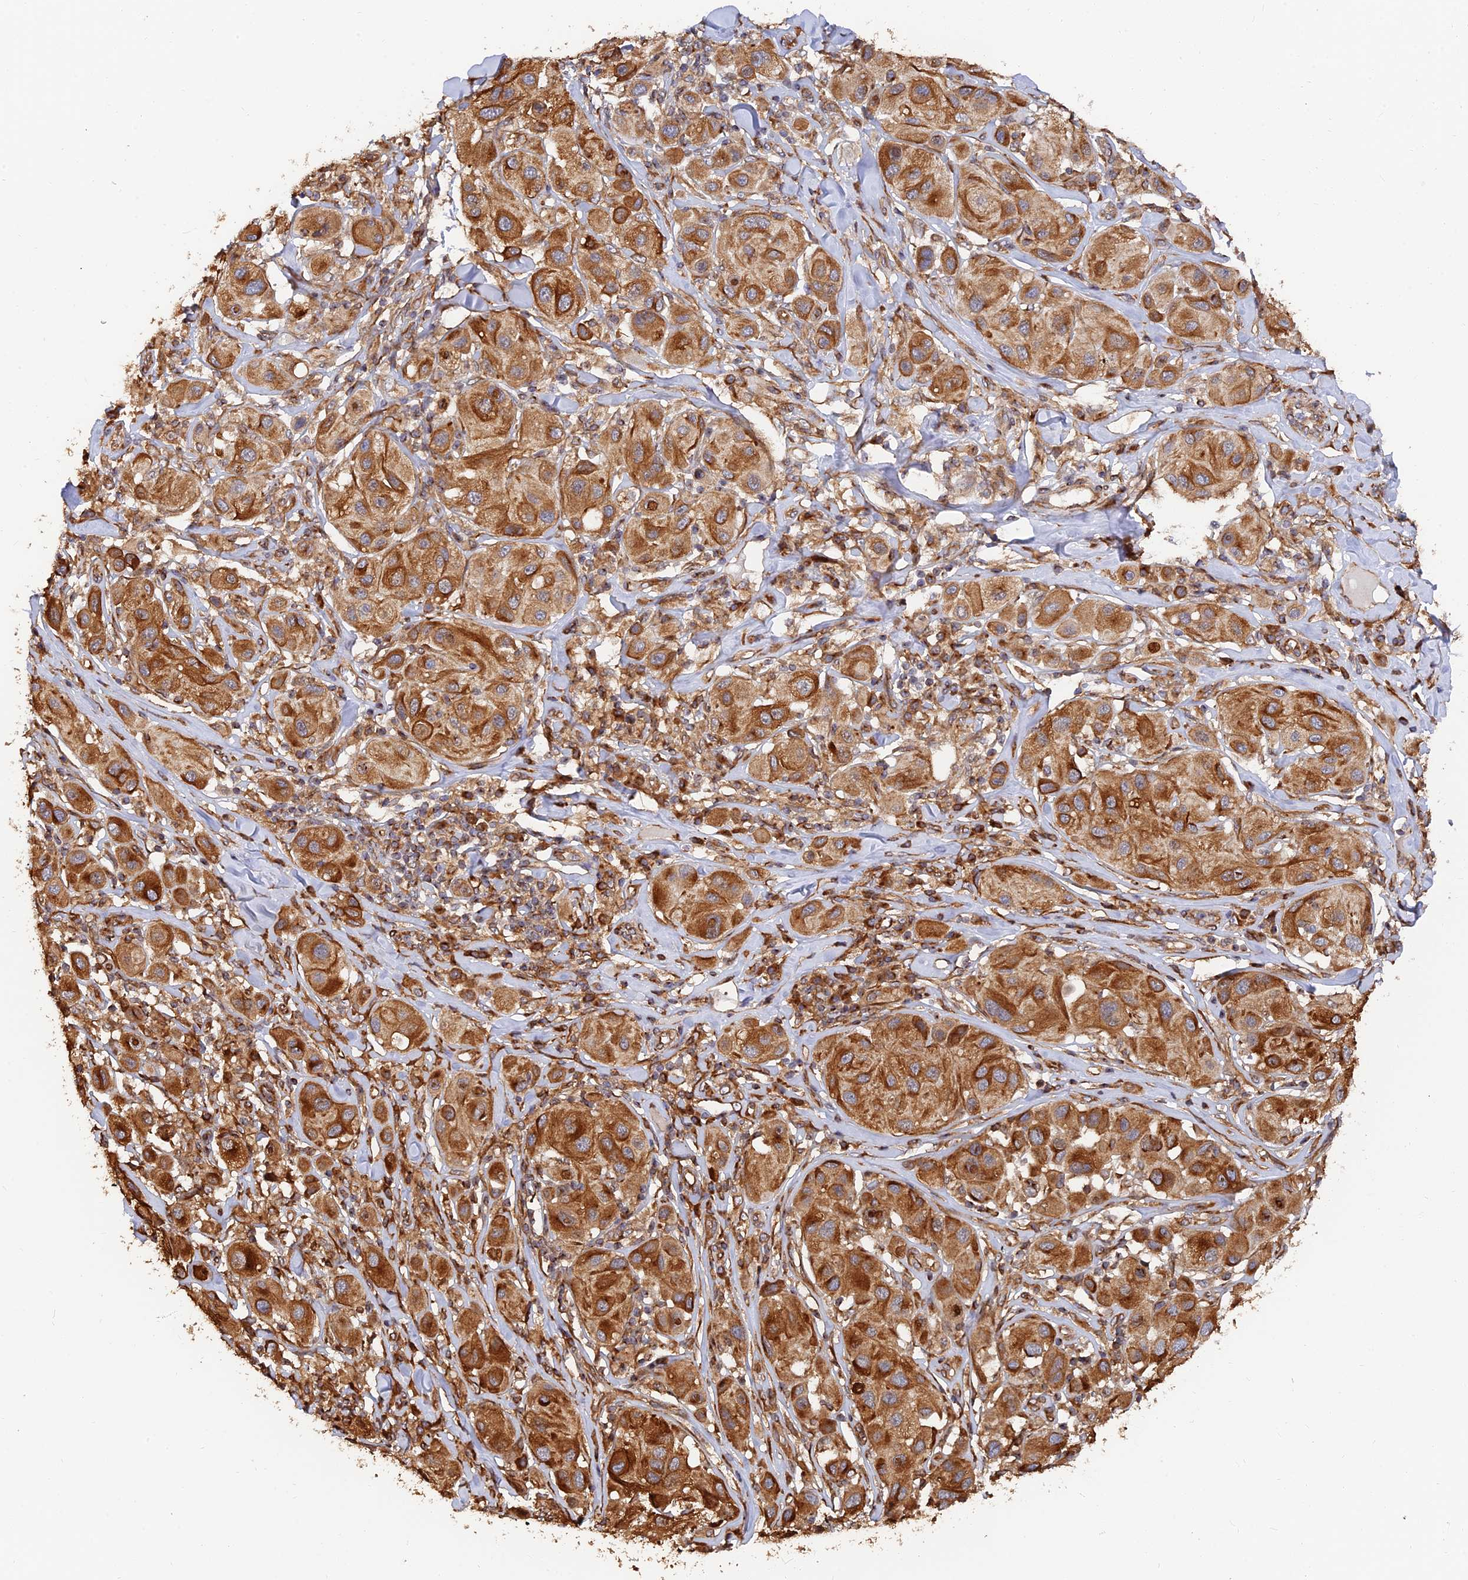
{"staining": {"intensity": "strong", "quantity": ">75%", "location": "cytoplasmic/membranous"}, "tissue": "melanoma", "cell_type": "Tumor cells", "image_type": "cancer", "snomed": [{"axis": "morphology", "description": "Malignant melanoma, Metastatic site"}, {"axis": "topography", "description": "Skin"}], "caption": "High-magnification brightfield microscopy of malignant melanoma (metastatic site) stained with DAB (brown) and counterstained with hematoxylin (blue). tumor cells exhibit strong cytoplasmic/membranous expression is identified in approximately>75% of cells.", "gene": "WBP11", "patient": {"sex": "male", "age": 41}}